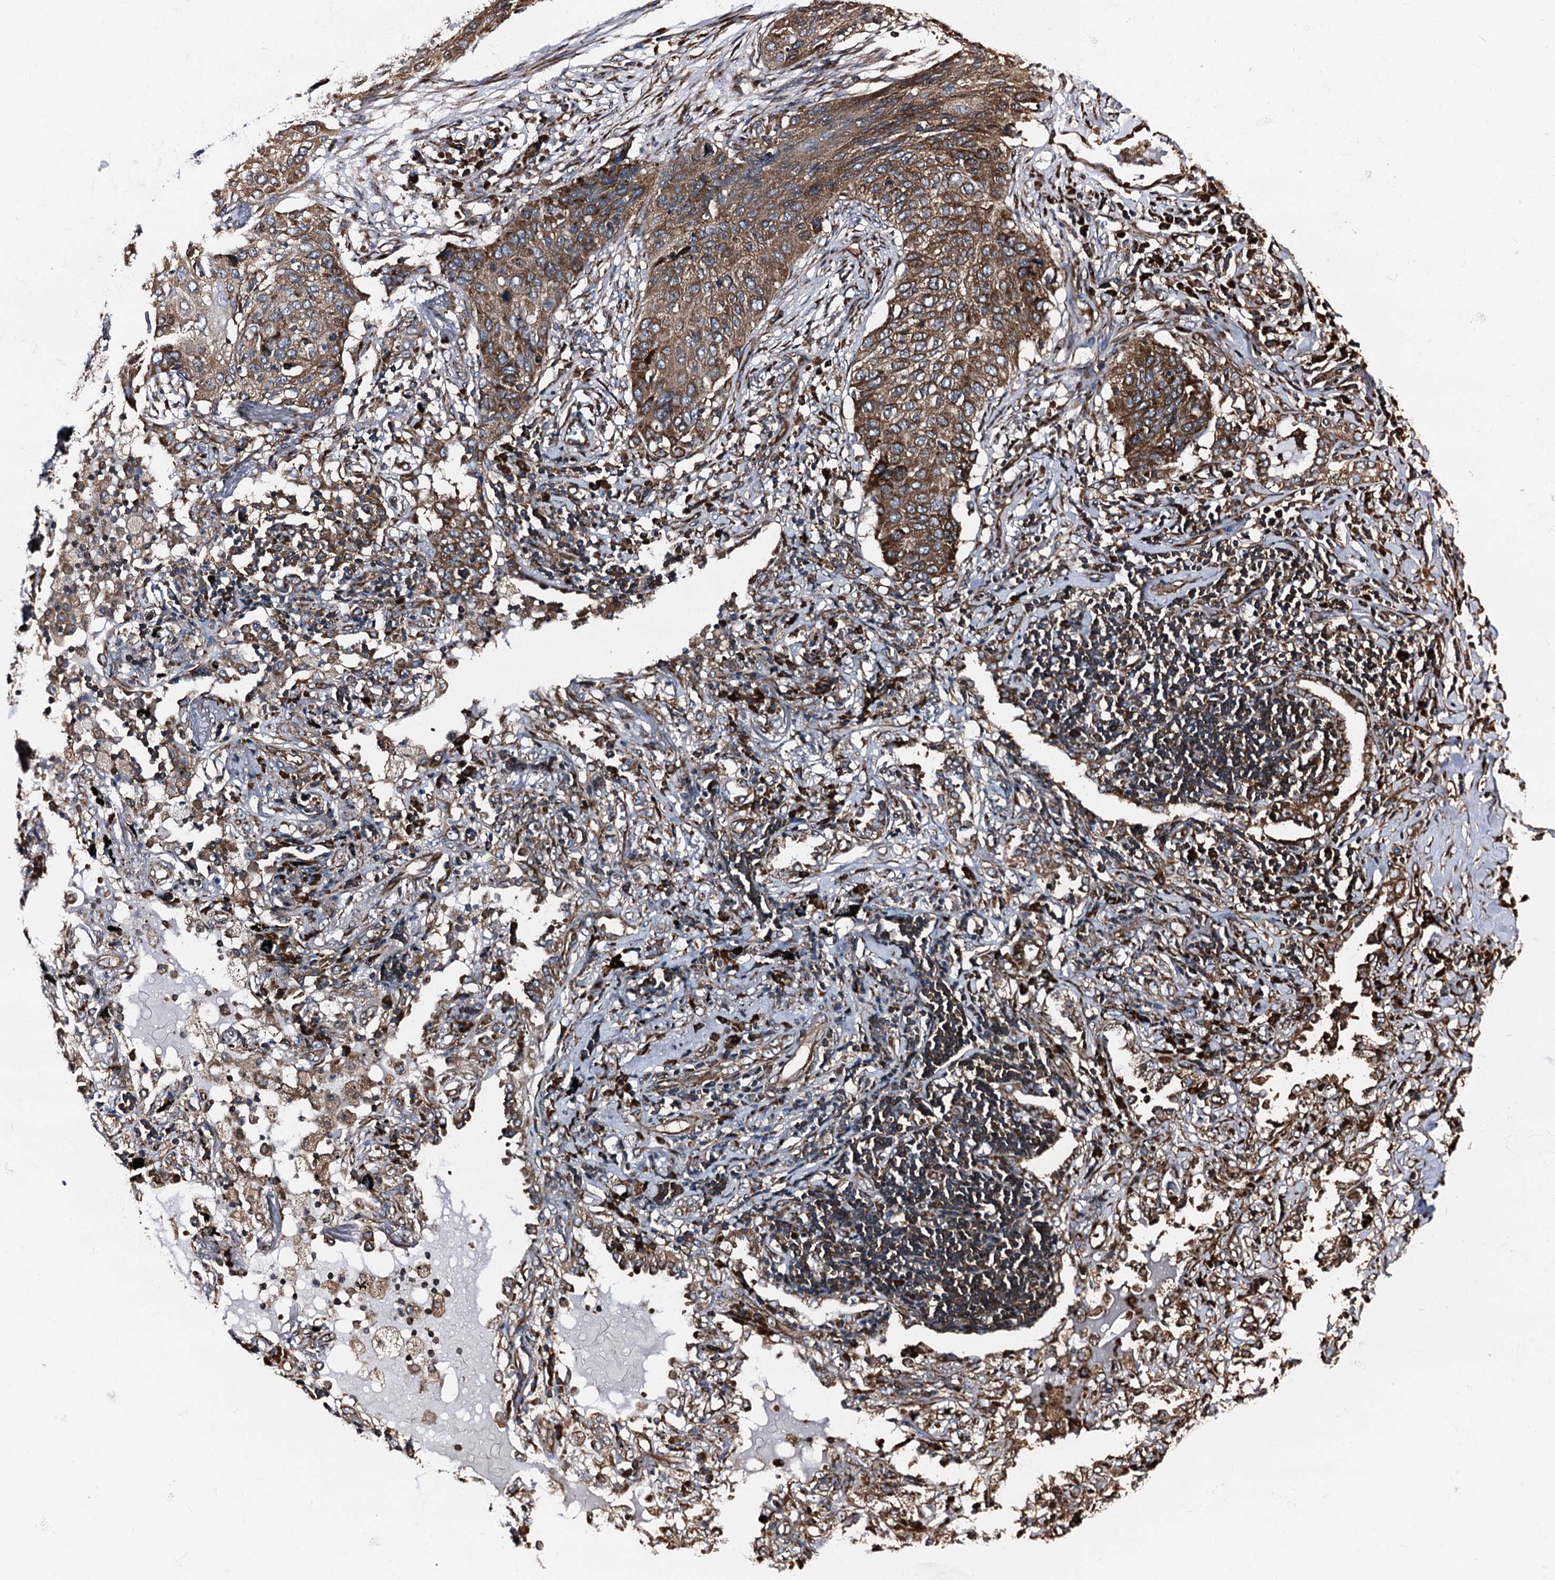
{"staining": {"intensity": "moderate", "quantity": ">75%", "location": "cytoplasmic/membranous"}, "tissue": "lung cancer", "cell_type": "Tumor cells", "image_type": "cancer", "snomed": [{"axis": "morphology", "description": "Squamous cell carcinoma, NOS"}, {"axis": "topography", "description": "Lung"}], "caption": "A medium amount of moderate cytoplasmic/membranous staining is appreciated in approximately >75% of tumor cells in squamous cell carcinoma (lung) tissue.", "gene": "ATP2C1", "patient": {"sex": "female", "age": 63}}